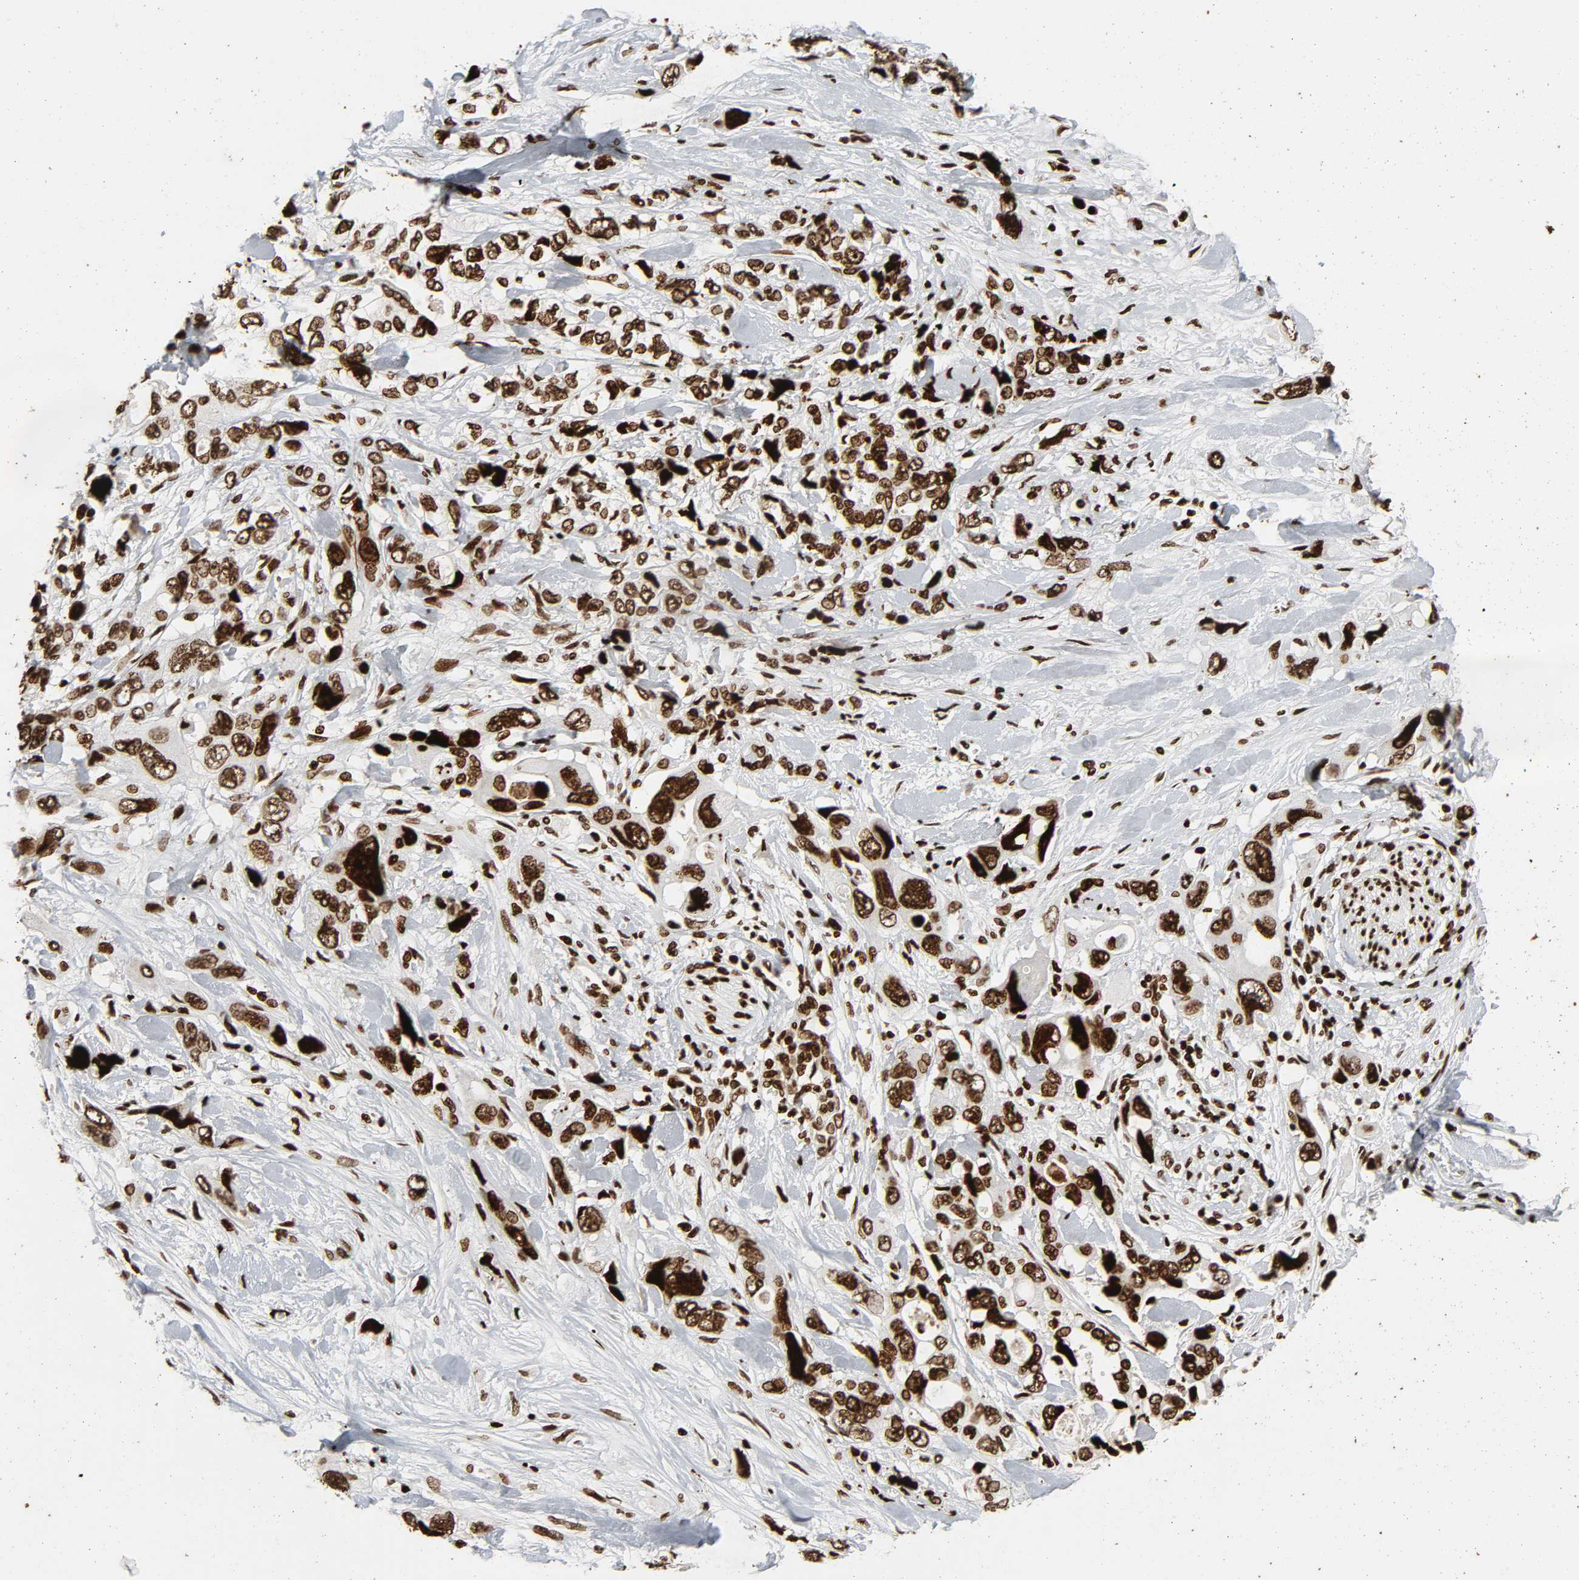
{"staining": {"intensity": "strong", "quantity": ">75%", "location": "nuclear"}, "tissue": "pancreatic cancer", "cell_type": "Tumor cells", "image_type": "cancer", "snomed": [{"axis": "morphology", "description": "Adenocarcinoma, NOS"}, {"axis": "topography", "description": "Pancreas"}], "caption": "This is a micrograph of immunohistochemistry (IHC) staining of pancreatic cancer (adenocarcinoma), which shows strong staining in the nuclear of tumor cells.", "gene": "RXRA", "patient": {"sex": "male", "age": 46}}